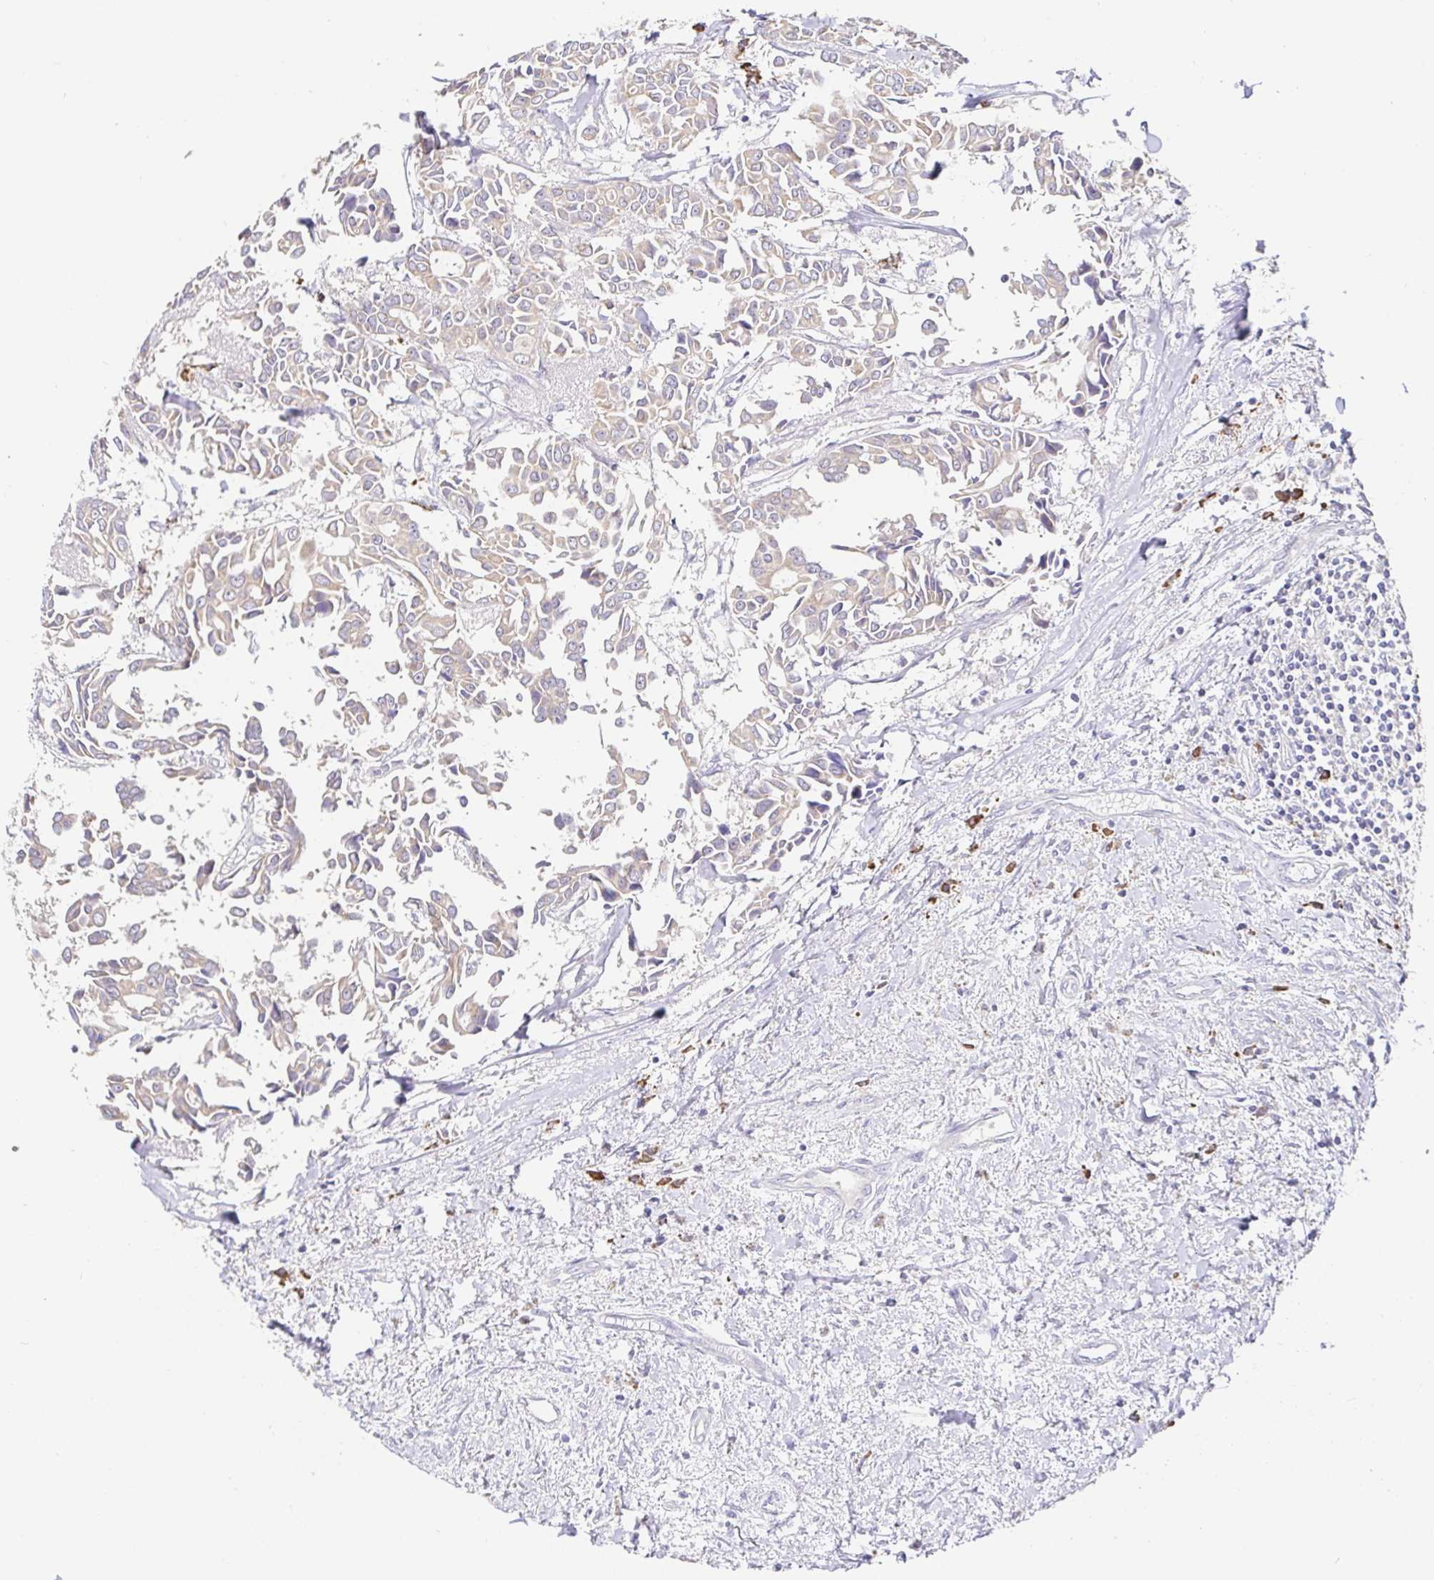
{"staining": {"intensity": "weak", "quantity": "<25%", "location": "cytoplasmic/membranous"}, "tissue": "breast cancer", "cell_type": "Tumor cells", "image_type": "cancer", "snomed": [{"axis": "morphology", "description": "Duct carcinoma"}, {"axis": "topography", "description": "Breast"}], "caption": "The image reveals no staining of tumor cells in breast cancer. Brightfield microscopy of immunohistochemistry (IHC) stained with DAB (brown) and hematoxylin (blue), captured at high magnification.", "gene": "HAGH", "patient": {"sex": "female", "age": 54}}